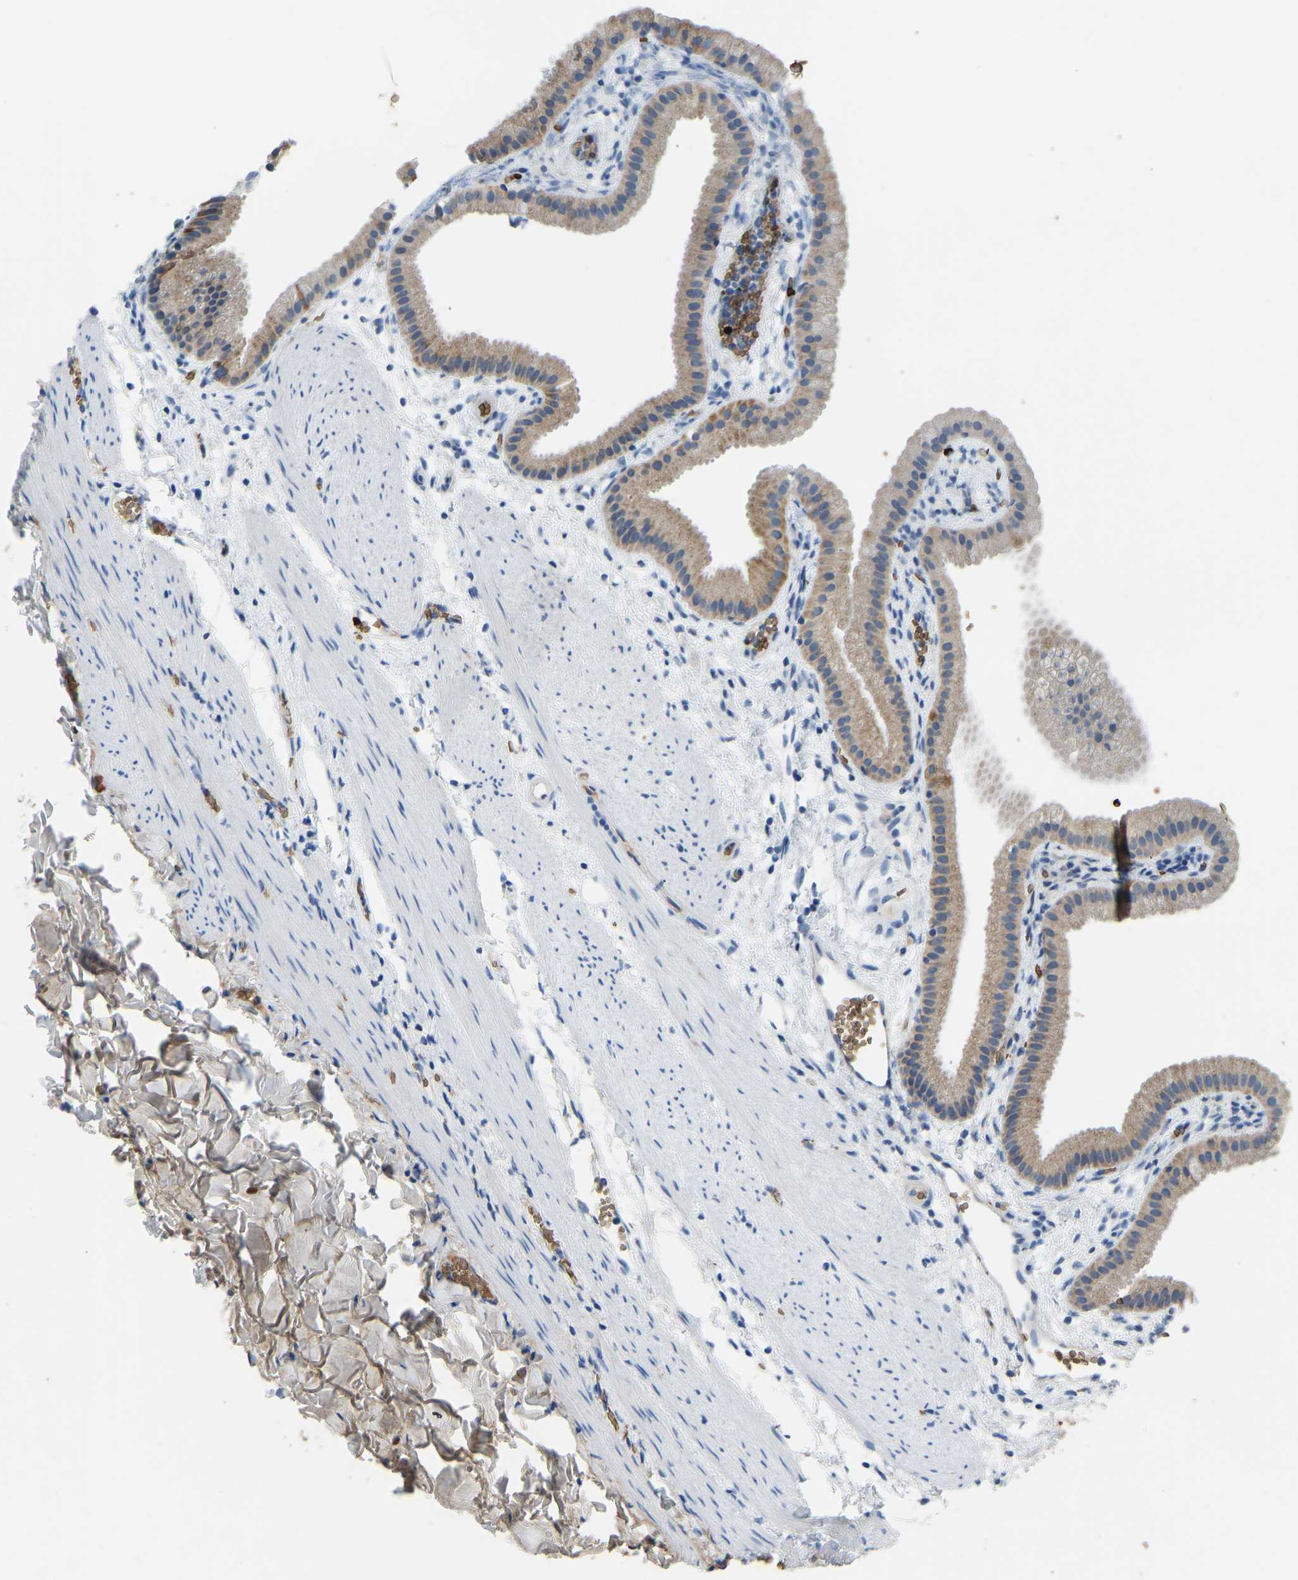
{"staining": {"intensity": "moderate", "quantity": "25%-75%", "location": "cytoplasmic/membranous"}, "tissue": "gallbladder", "cell_type": "Glandular cells", "image_type": "normal", "snomed": [{"axis": "morphology", "description": "Normal tissue, NOS"}, {"axis": "topography", "description": "Gallbladder"}], "caption": "Protein staining of benign gallbladder displays moderate cytoplasmic/membranous expression in approximately 25%-75% of glandular cells. Immunohistochemistry (ihc) stains the protein of interest in brown and the nuclei are stained blue.", "gene": "PIGS", "patient": {"sex": "female", "age": 64}}